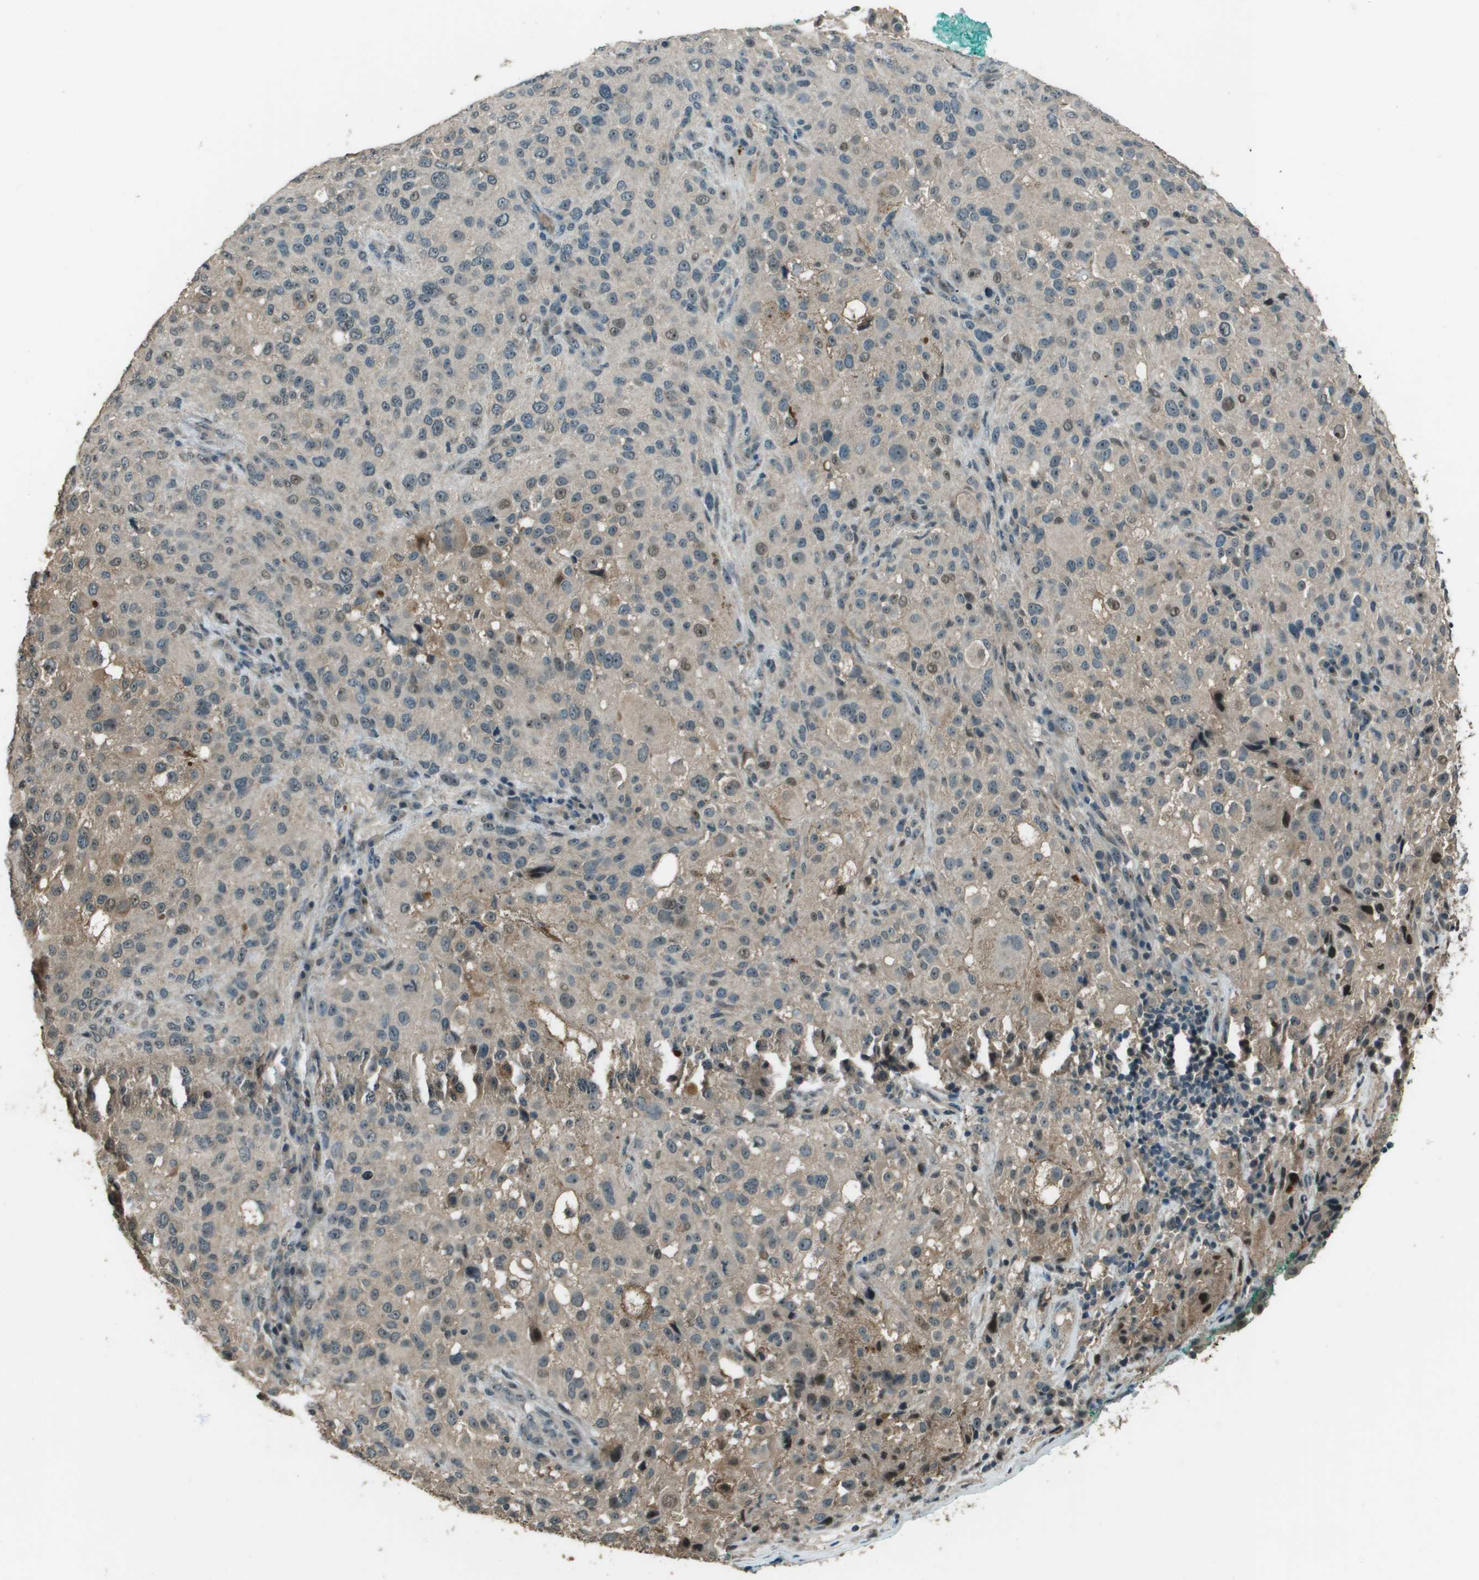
{"staining": {"intensity": "weak", "quantity": ">75%", "location": "cytoplasmic/membranous"}, "tissue": "melanoma", "cell_type": "Tumor cells", "image_type": "cancer", "snomed": [{"axis": "morphology", "description": "Necrosis, NOS"}, {"axis": "morphology", "description": "Malignant melanoma, NOS"}, {"axis": "topography", "description": "Skin"}], "caption": "The photomicrograph demonstrates immunohistochemical staining of melanoma. There is weak cytoplasmic/membranous positivity is appreciated in about >75% of tumor cells. (Stains: DAB in brown, nuclei in blue, Microscopy: brightfield microscopy at high magnification).", "gene": "SDC3", "patient": {"sex": "female", "age": 87}}